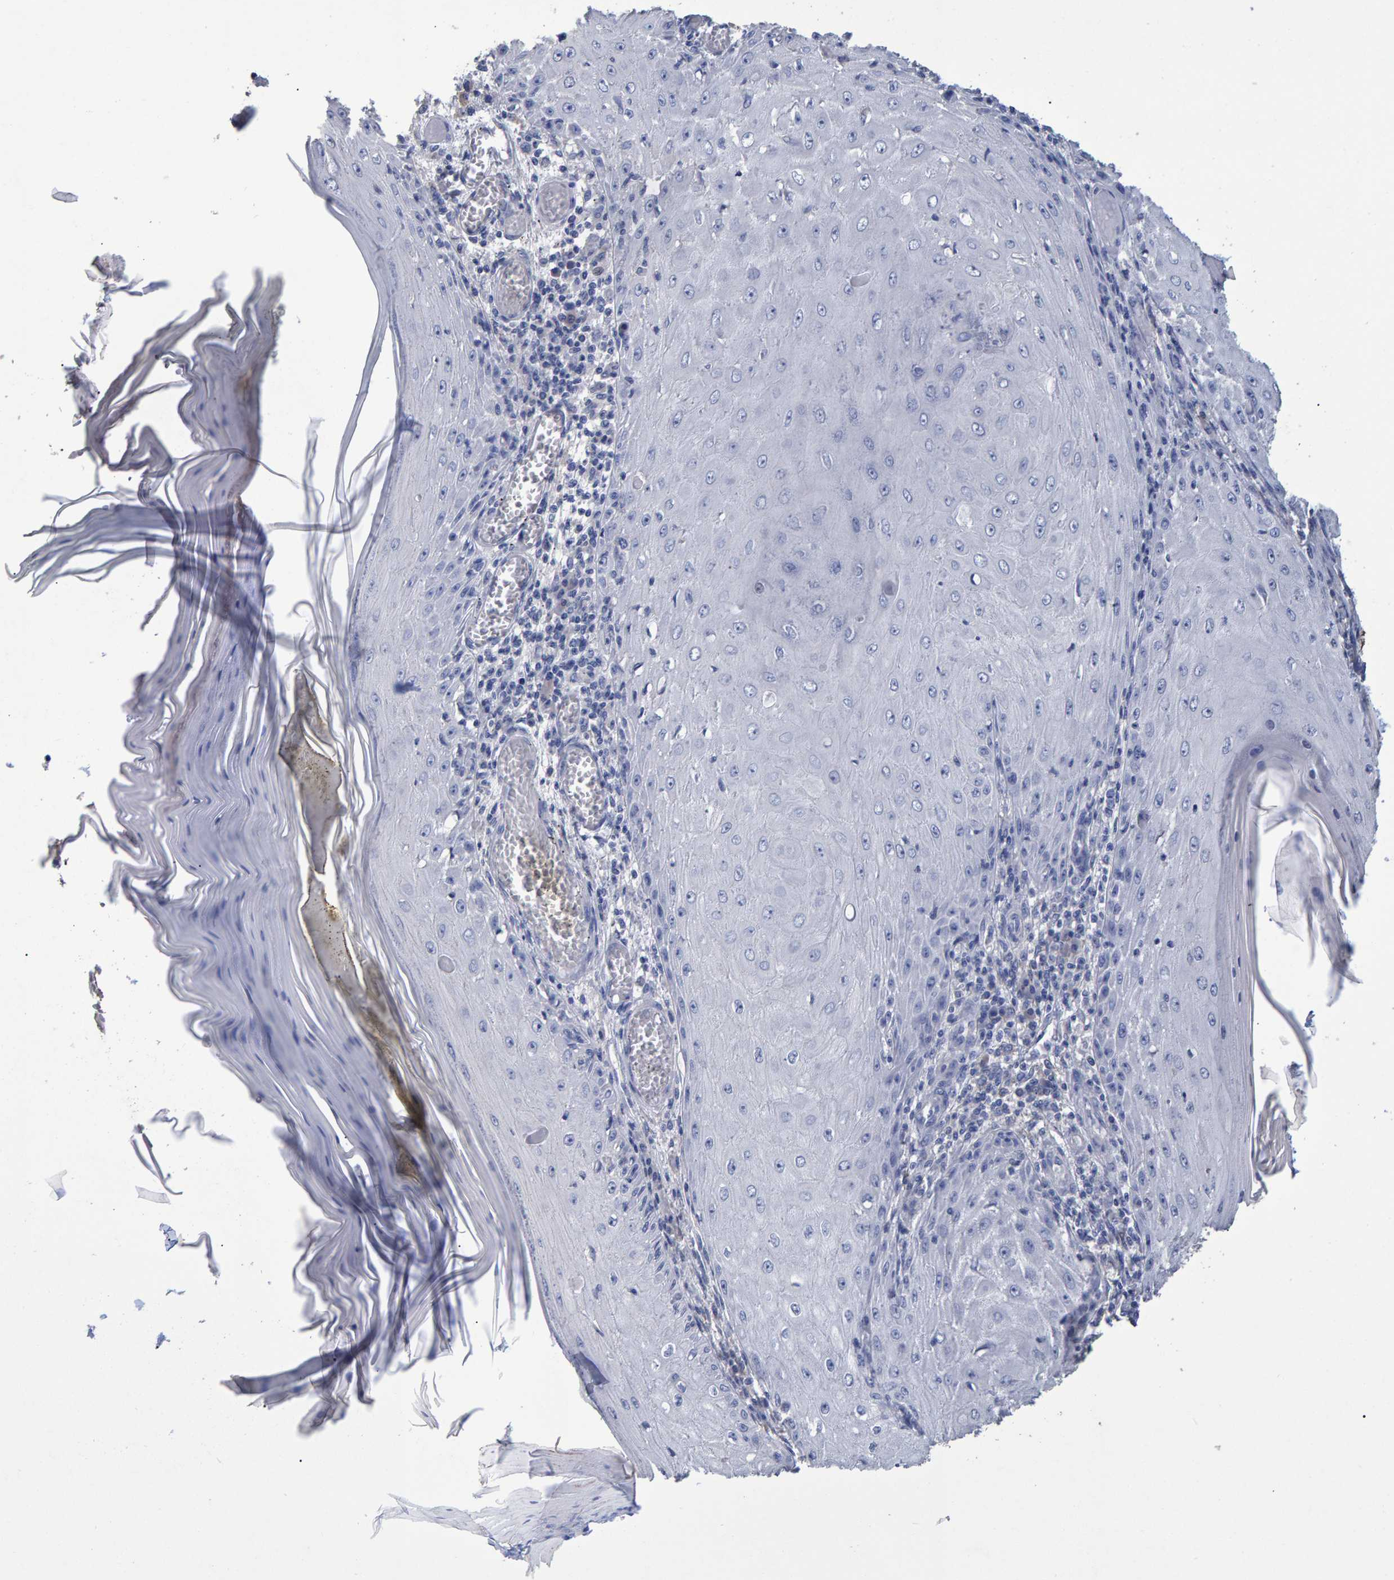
{"staining": {"intensity": "negative", "quantity": "none", "location": "none"}, "tissue": "skin cancer", "cell_type": "Tumor cells", "image_type": "cancer", "snomed": [{"axis": "morphology", "description": "Squamous cell carcinoma, NOS"}, {"axis": "topography", "description": "Skin"}], "caption": "Immunohistochemical staining of skin cancer demonstrates no significant expression in tumor cells.", "gene": "HEMGN", "patient": {"sex": "female", "age": 73}}